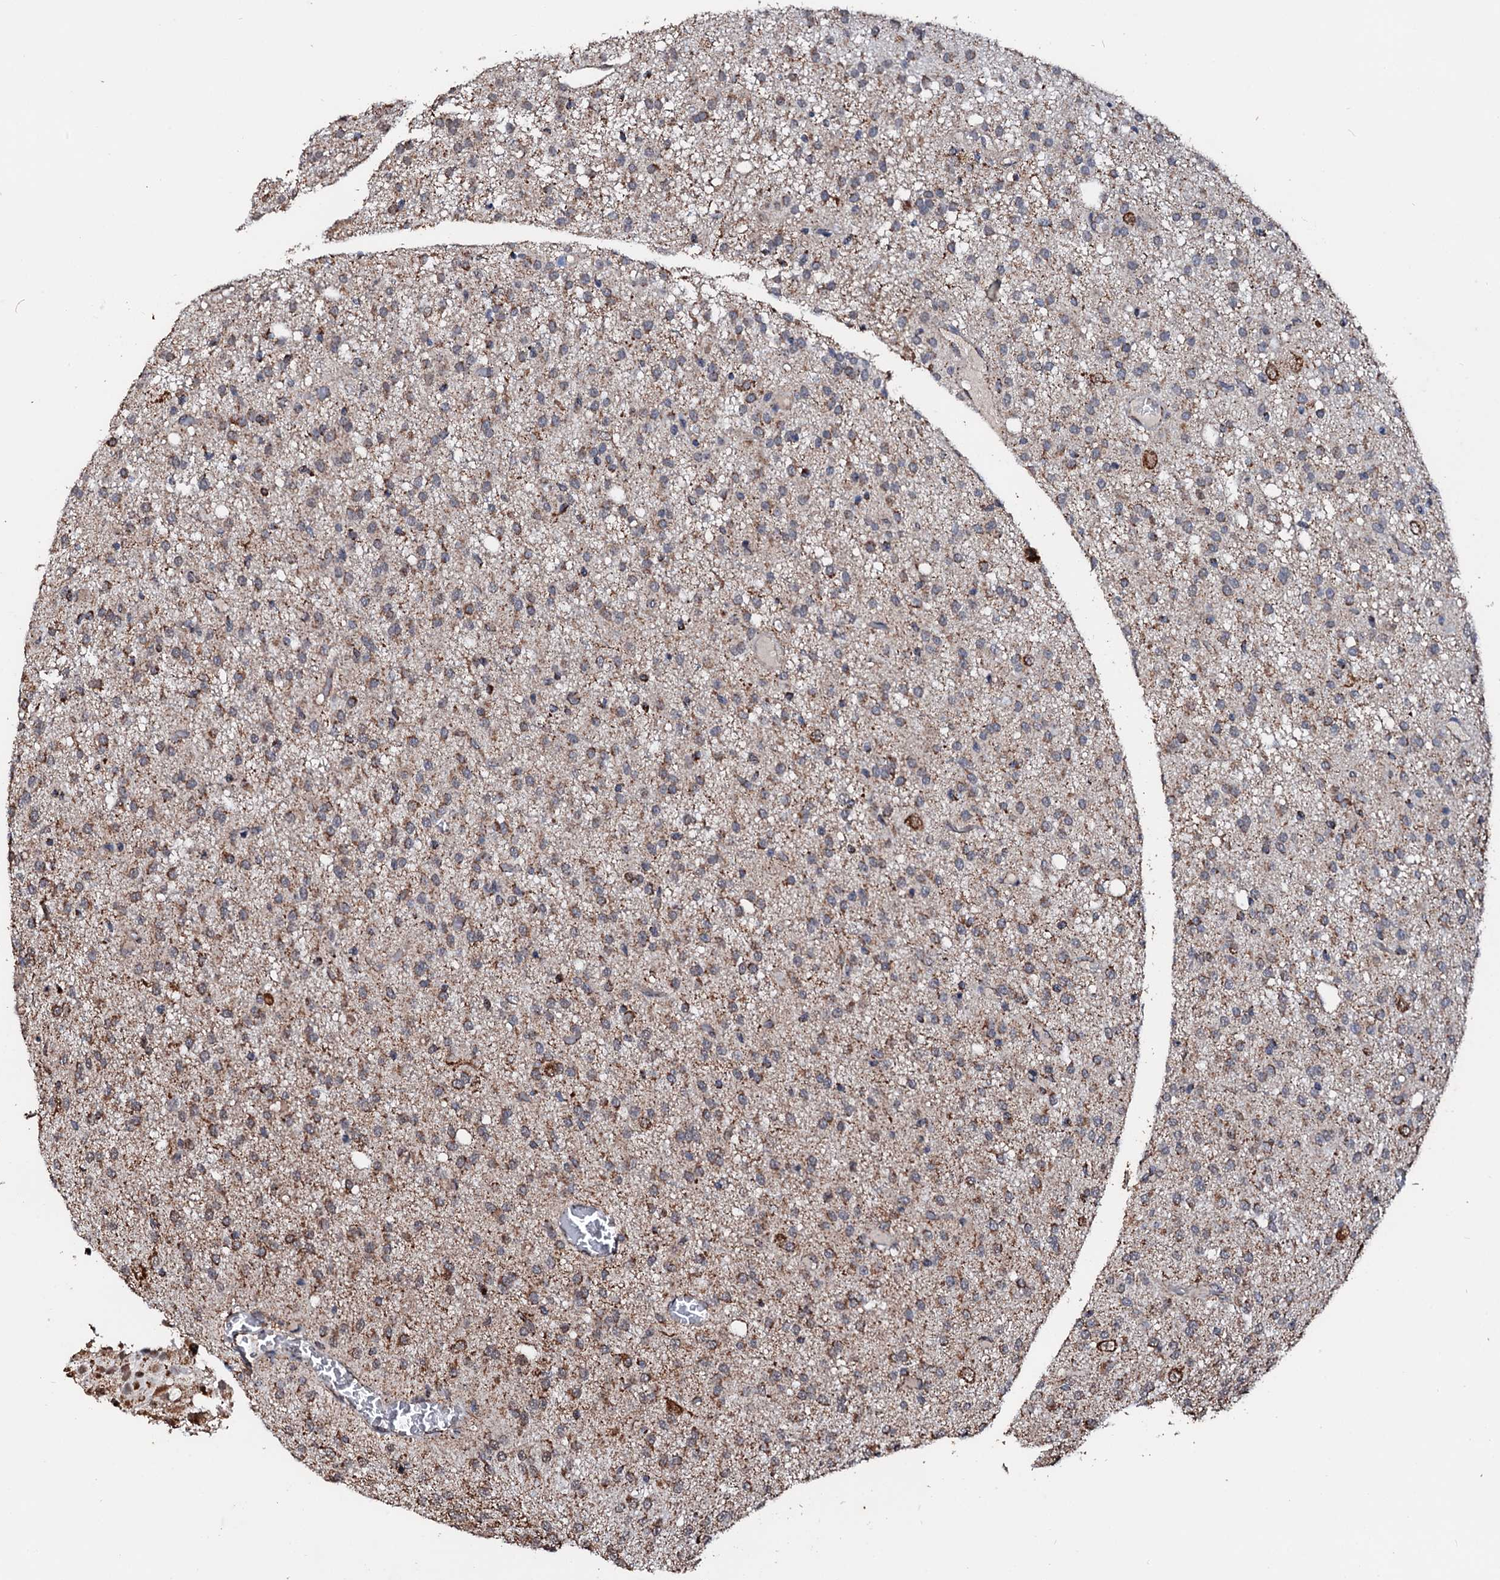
{"staining": {"intensity": "moderate", "quantity": "25%-75%", "location": "cytoplasmic/membranous"}, "tissue": "glioma", "cell_type": "Tumor cells", "image_type": "cancer", "snomed": [{"axis": "morphology", "description": "Glioma, malignant, High grade"}, {"axis": "topography", "description": "Brain"}], "caption": "The micrograph demonstrates immunohistochemical staining of glioma. There is moderate cytoplasmic/membranous expression is appreciated in about 25%-75% of tumor cells.", "gene": "SECISBP2L", "patient": {"sex": "female", "age": 59}}